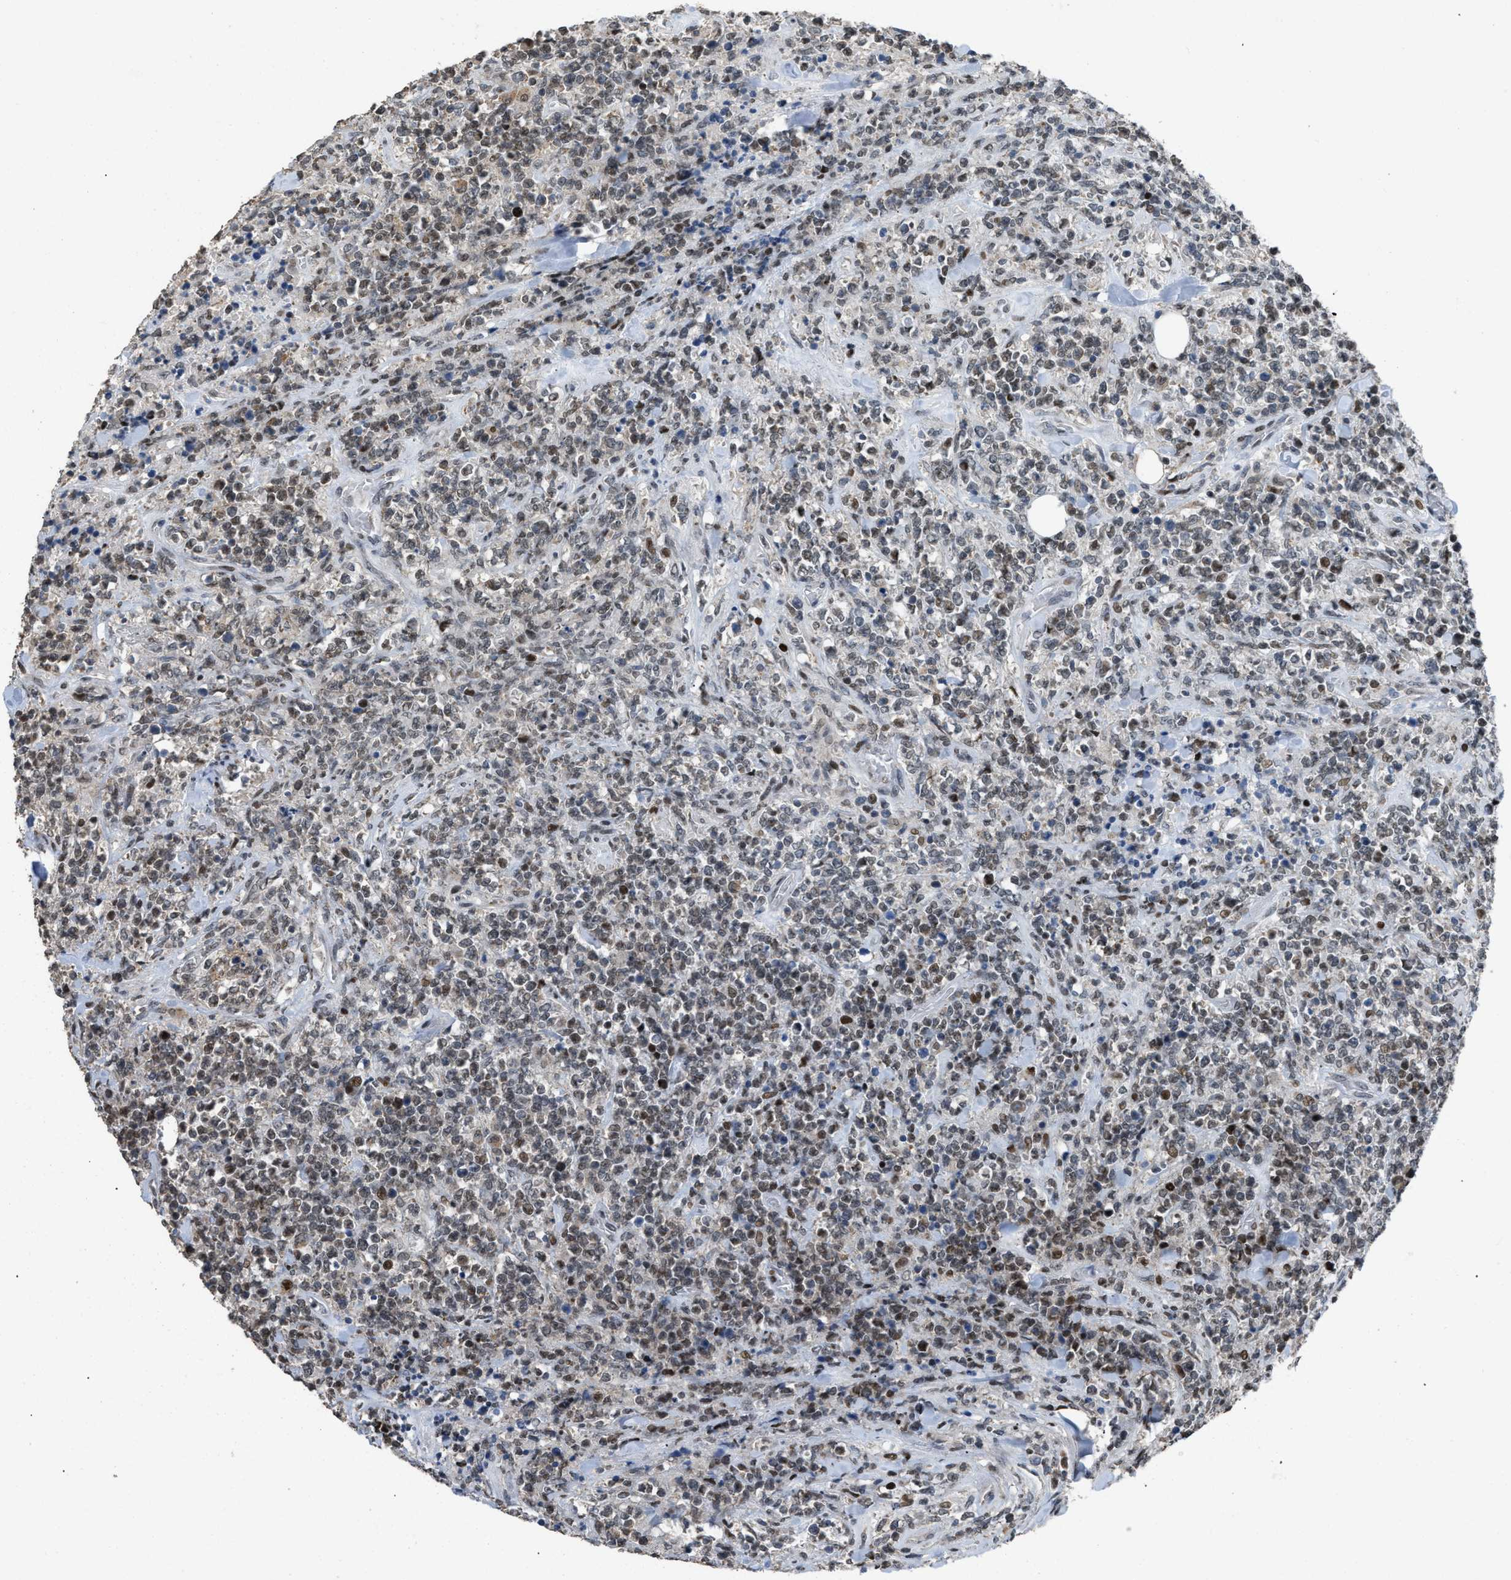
{"staining": {"intensity": "weak", "quantity": "<25%", "location": "nuclear"}, "tissue": "lymphoma", "cell_type": "Tumor cells", "image_type": "cancer", "snomed": [{"axis": "morphology", "description": "Malignant lymphoma, non-Hodgkin's type, High grade"}, {"axis": "topography", "description": "Soft tissue"}], "caption": "DAB immunohistochemical staining of human high-grade malignant lymphoma, non-Hodgkin's type shows no significant staining in tumor cells. (Brightfield microscopy of DAB immunohistochemistry at high magnification).", "gene": "SETDB1", "patient": {"sex": "male", "age": 18}}